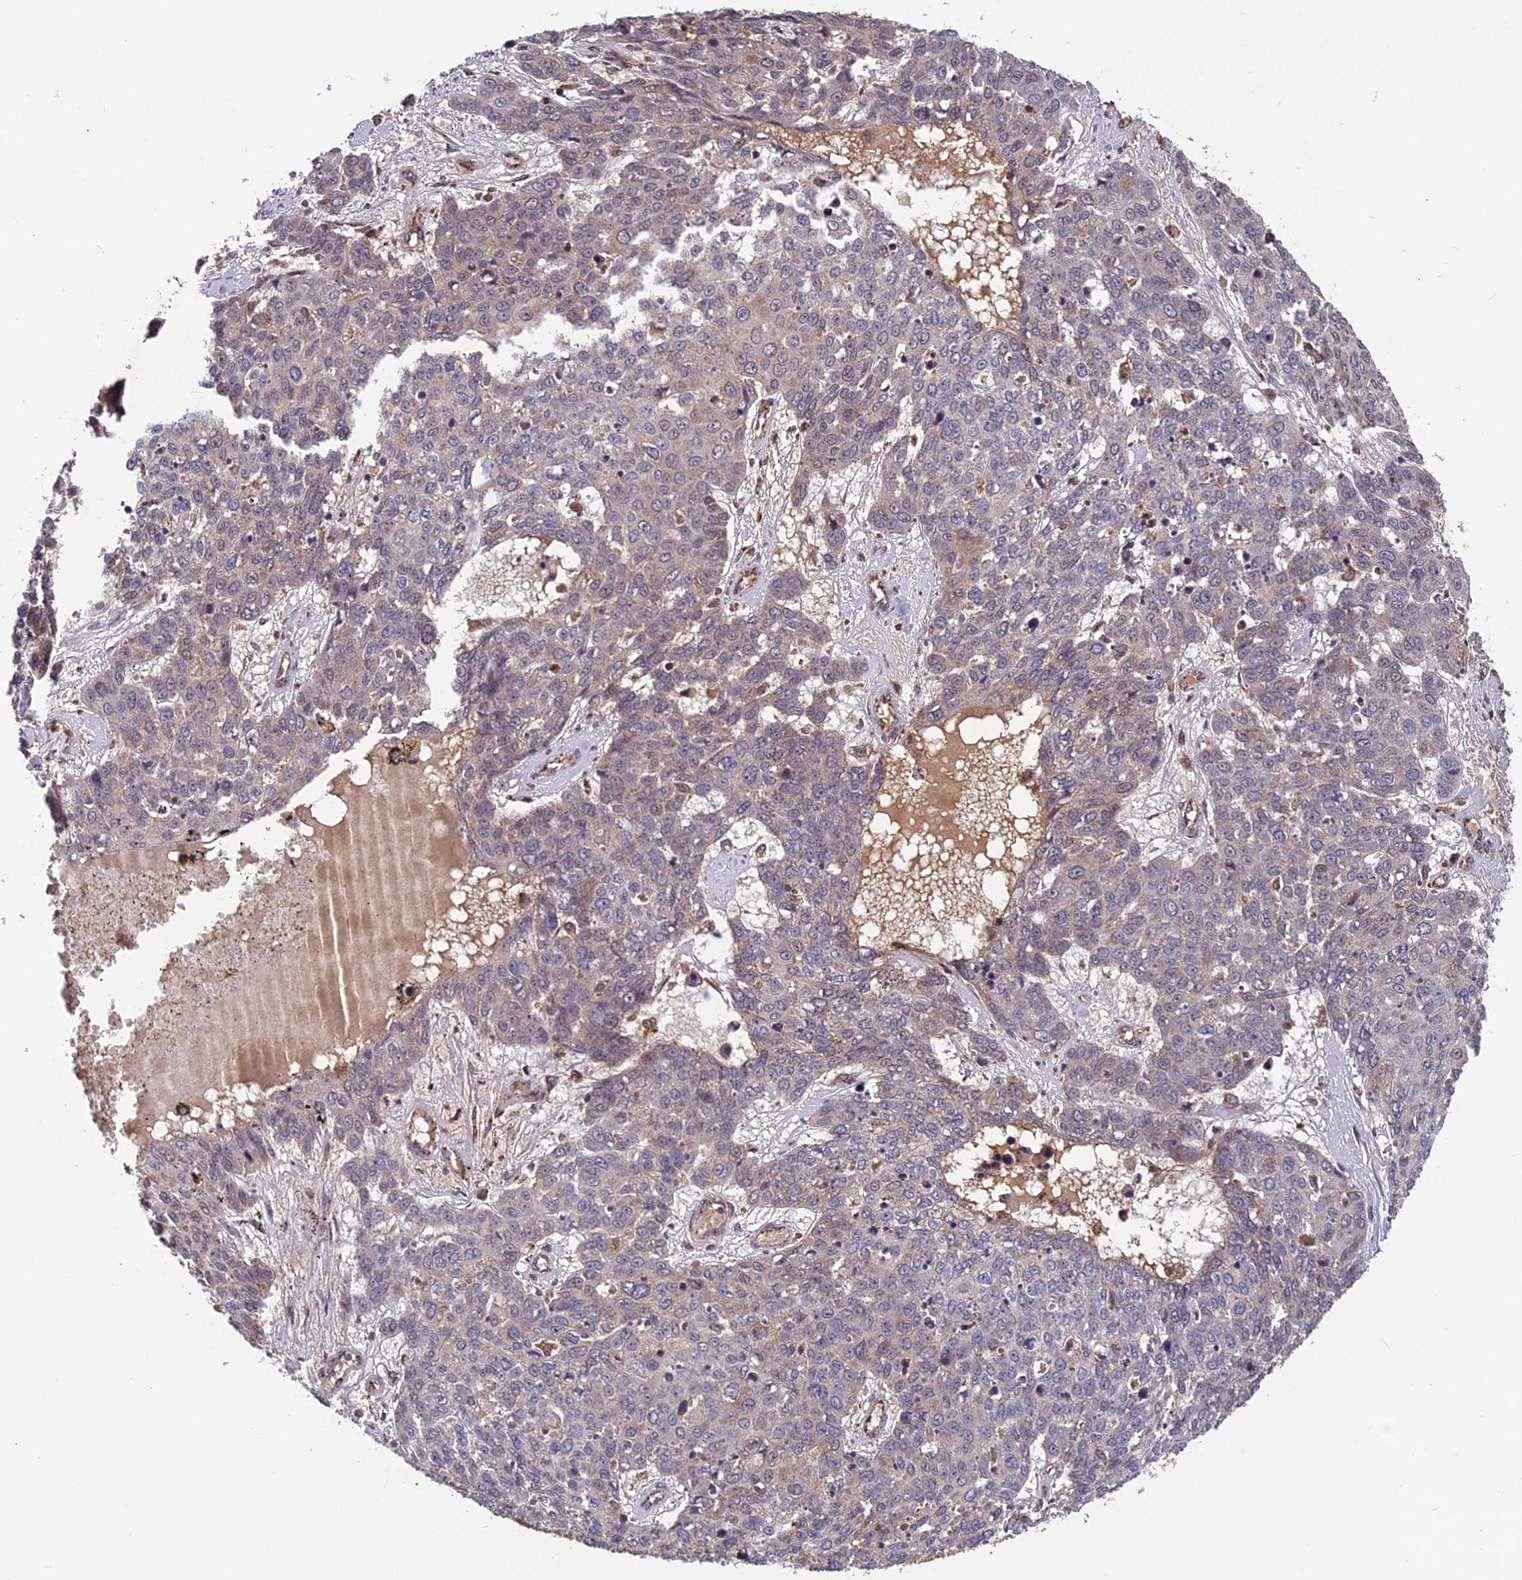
{"staining": {"intensity": "weak", "quantity": "<25%", "location": "cytoplasmic/membranous"}, "tissue": "skin cancer", "cell_type": "Tumor cells", "image_type": "cancer", "snomed": [{"axis": "morphology", "description": "Squamous cell carcinoma, NOS"}, {"axis": "topography", "description": "Skin"}], "caption": "Image shows no protein expression in tumor cells of squamous cell carcinoma (skin) tissue.", "gene": "CCDC15", "patient": {"sex": "male", "age": 71}}